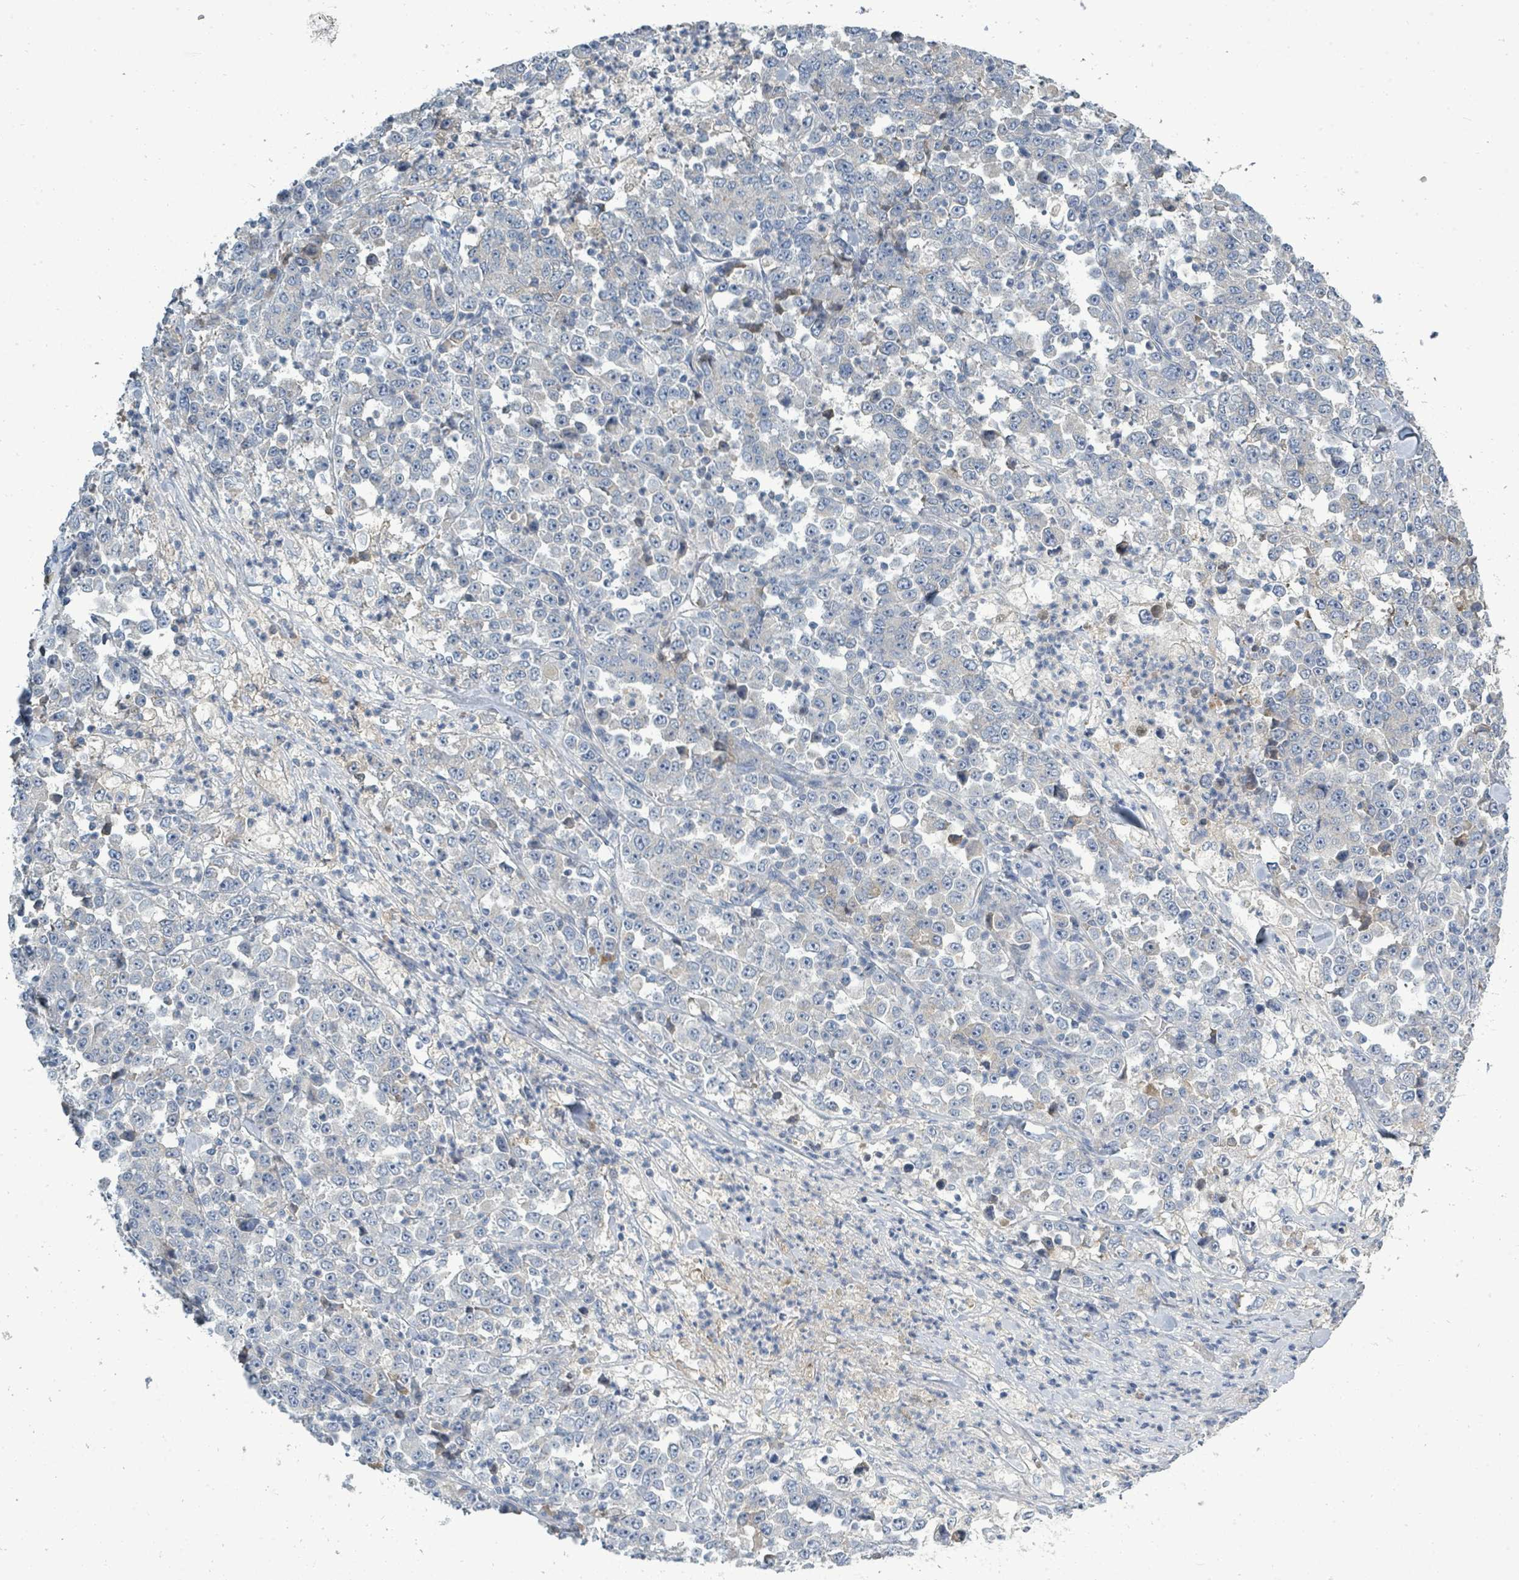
{"staining": {"intensity": "negative", "quantity": "none", "location": "none"}, "tissue": "stomach cancer", "cell_type": "Tumor cells", "image_type": "cancer", "snomed": [{"axis": "morphology", "description": "Normal tissue, NOS"}, {"axis": "morphology", "description": "Adenocarcinoma, NOS"}, {"axis": "topography", "description": "Stomach, upper"}, {"axis": "topography", "description": "Stomach"}], "caption": "Tumor cells are negative for brown protein staining in stomach cancer.", "gene": "SLC25A23", "patient": {"sex": "male", "age": 59}}